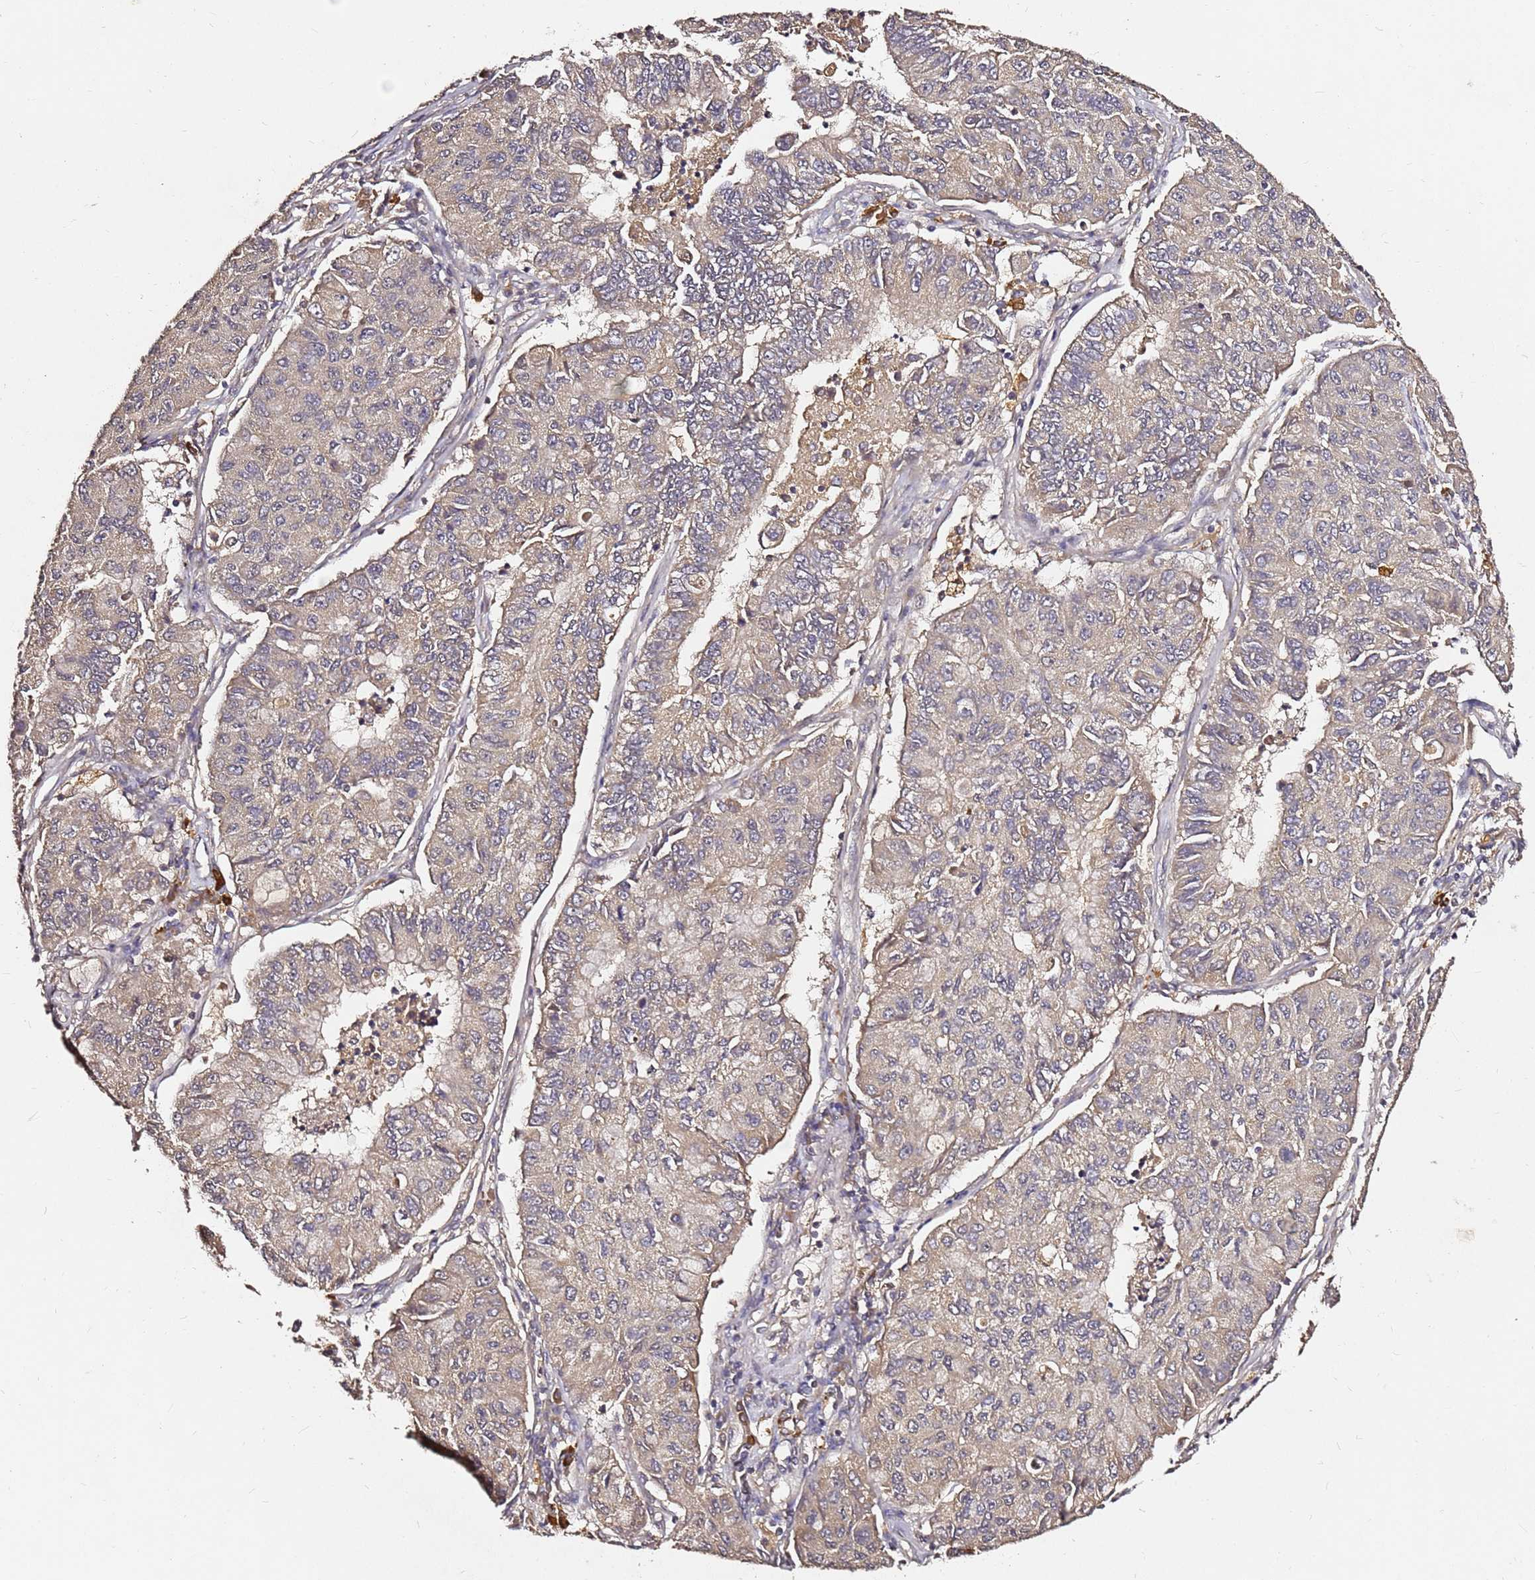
{"staining": {"intensity": "weak", "quantity": "25%-75%", "location": "cytoplasmic/membranous"}, "tissue": "lung cancer", "cell_type": "Tumor cells", "image_type": "cancer", "snomed": [{"axis": "morphology", "description": "Squamous cell carcinoma, NOS"}, {"axis": "topography", "description": "Lung"}], "caption": "Weak cytoplasmic/membranous positivity is seen in about 25%-75% of tumor cells in lung squamous cell carcinoma.", "gene": "C6orf136", "patient": {"sex": "male", "age": 74}}